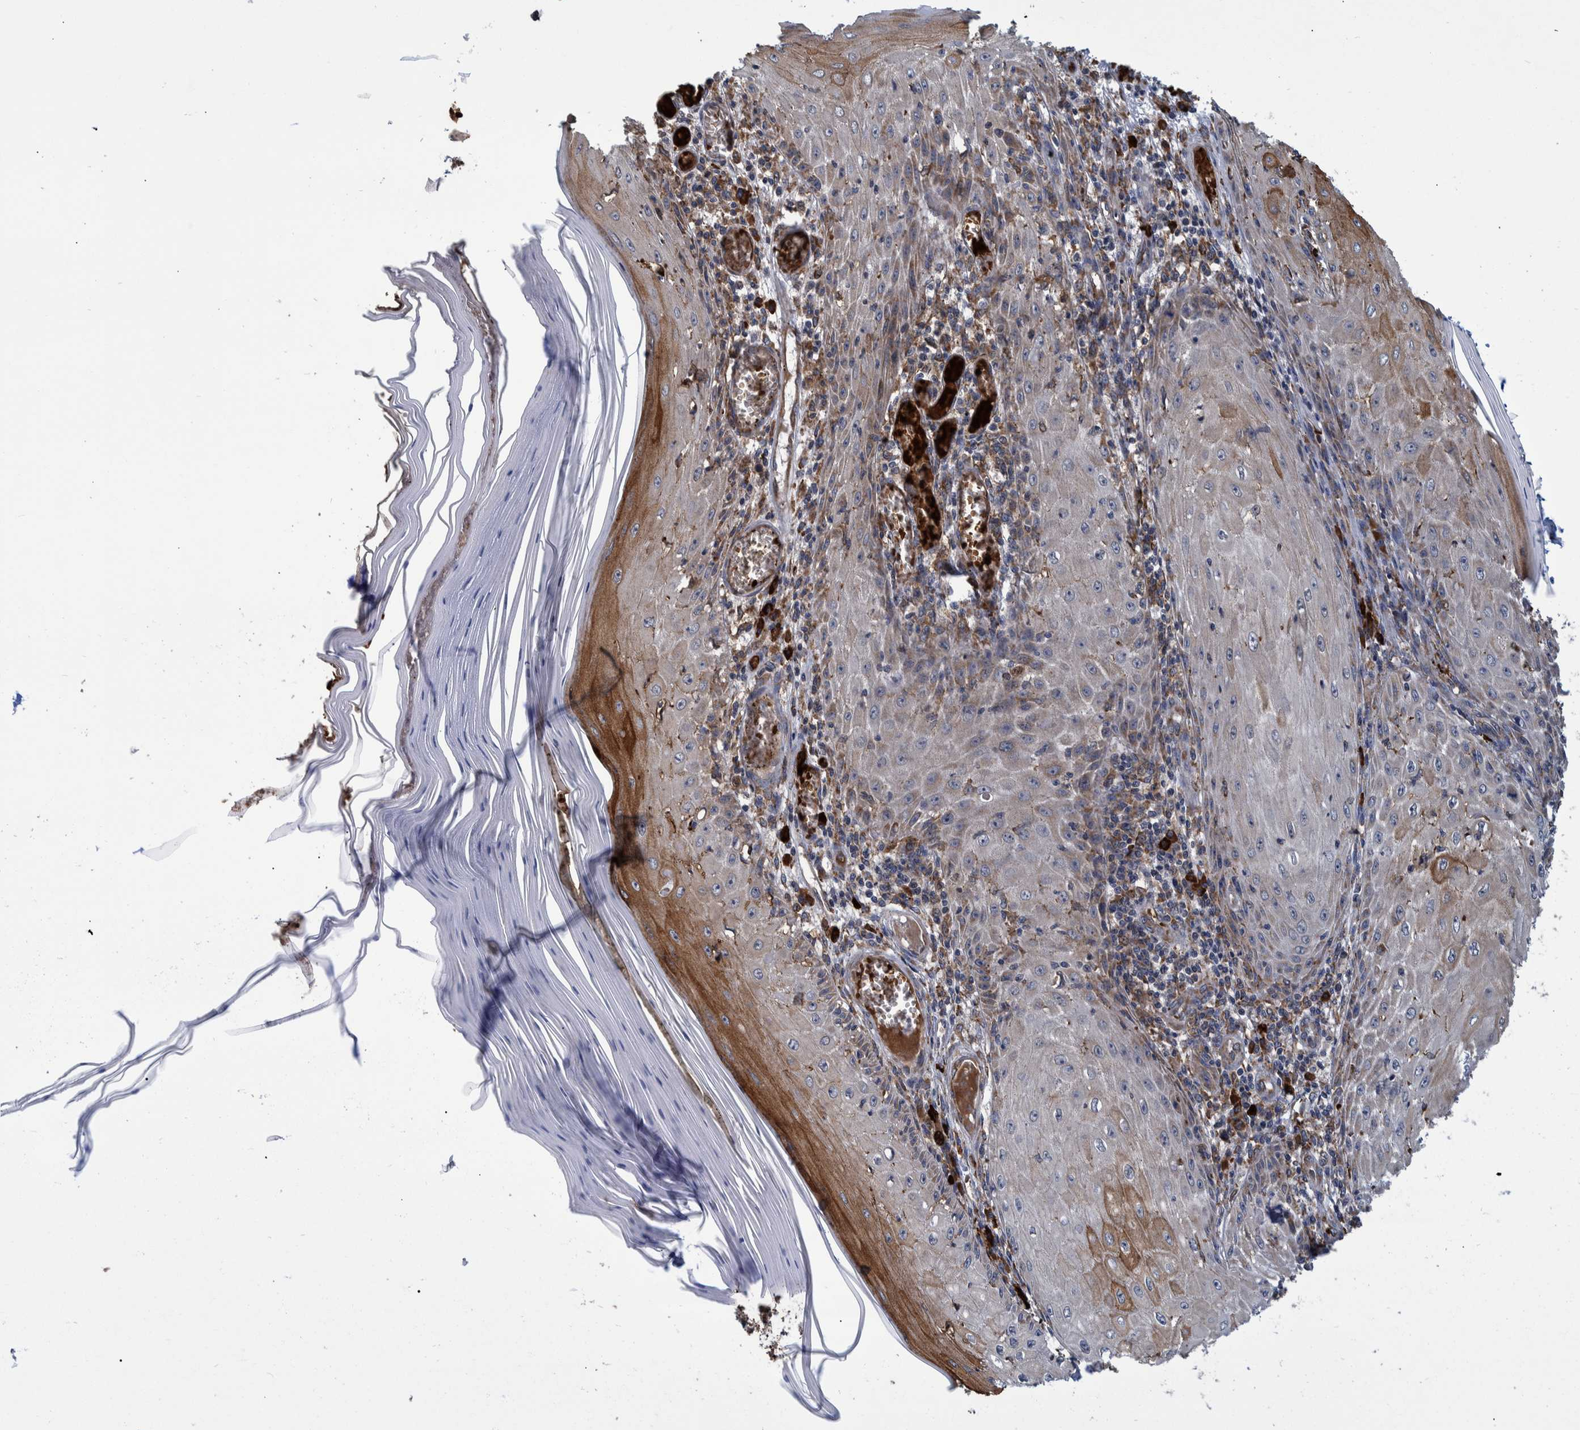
{"staining": {"intensity": "moderate", "quantity": "<25%", "location": "cytoplasmic/membranous"}, "tissue": "skin cancer", "cell_type": "Tumor cells", "image_type": "cancer", "snomed": [{"axis": "morphology", "description": "Squamous cell carcinoma, NOS"}, {"axis": "topography", "description": "Skin"}], "caption": "Skin cancer stained with immunohistochemistry displays moderate cytoplasmic/membranous expression in about <25% of tumor cells.", "gene": "SPAG5", "patient": {"sex": "female", "age": 73}}